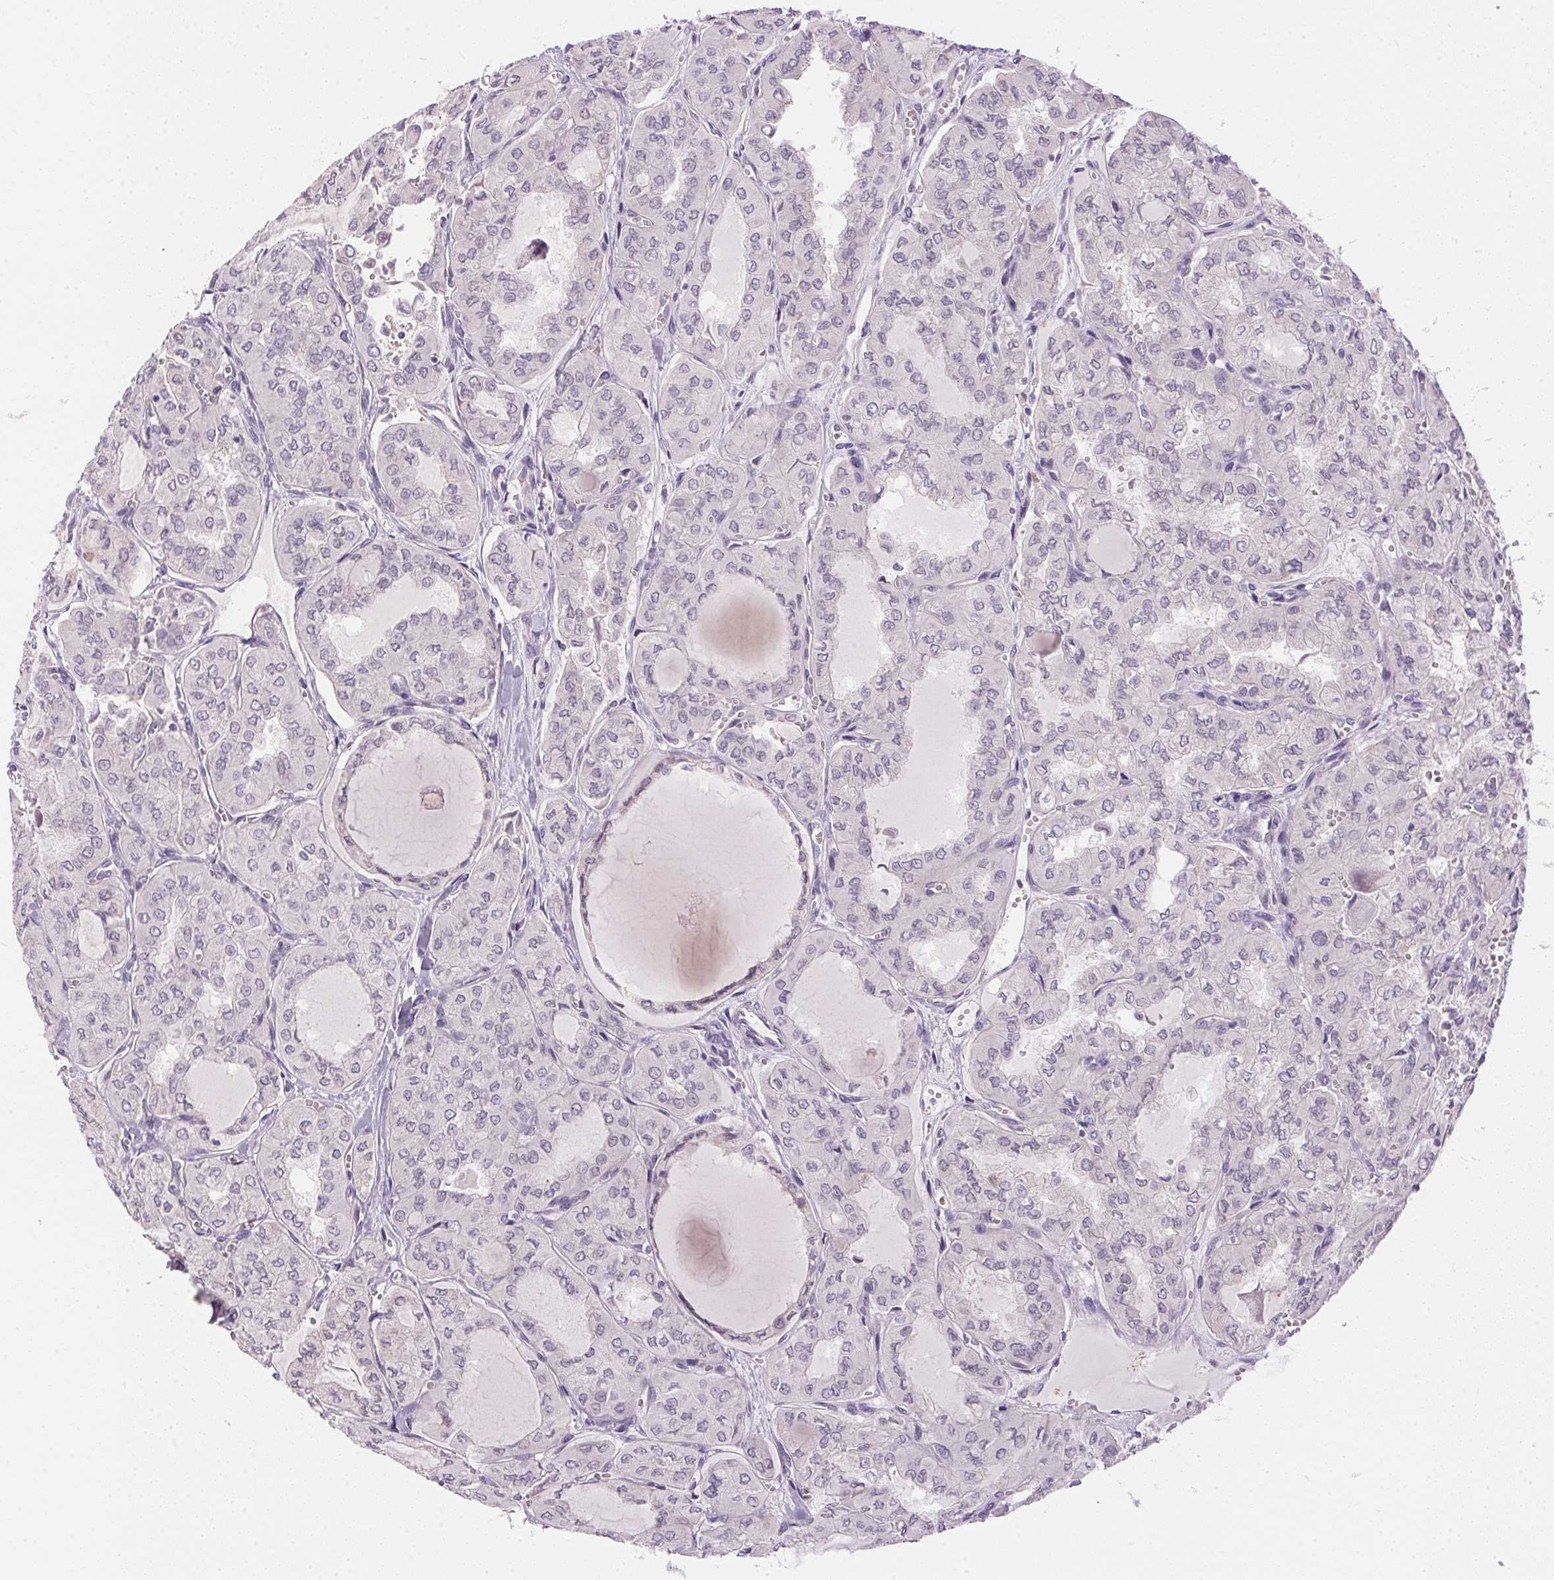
{"staining": {"intensity": "negative", "quantity": "none", "location": "none"}, "tissue": "thyroid cancer", "cell_type": "Tumor cells", "image_type": "cancer", "snomed": [{"axis": "morphology", "description": "Papillary adenocarcinoma, NOS"}, {"axis": "topography", "description": "Thyroid gland"}], "caption": "A high-resolution image shows immunohistochemistry (IHC) staining of papillary adenocarcinoma (thyroid), which shows no significant expression in tumor cells.", "gene": "TTC23L", "patient": {"sex": "male", "age": 20}}